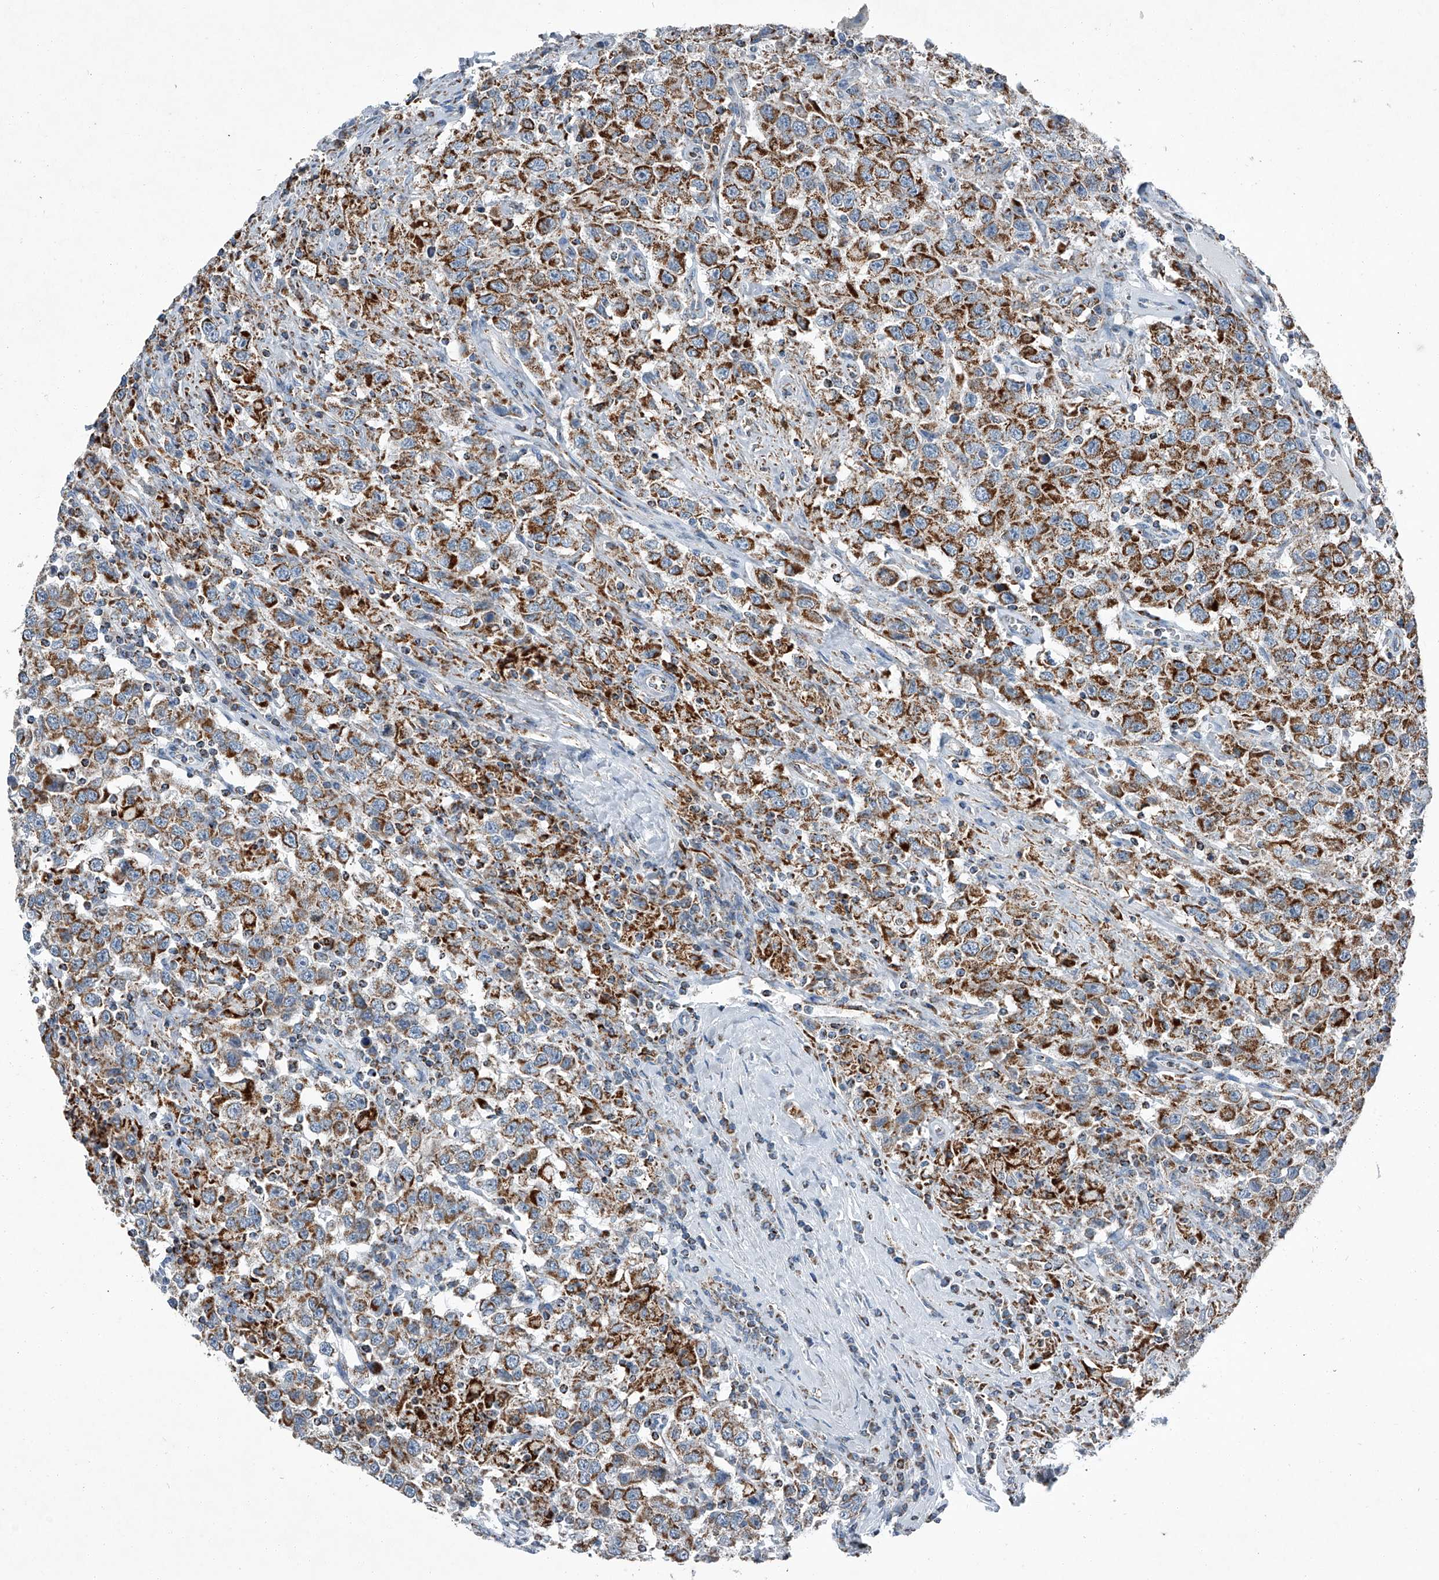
{"staining": {"intensity": "moderate", "quantity": ">75%", "location": "cytoplasmic/membranous"}, "tissue": "testis cancer", "cell_type": "Tumor cells", "image_type": "cancer", "snomed": [{"axis": "morphology", "description": "Seminoma, NOS"}, {"axis": "topography", "description": "Testis"}], "caption": "Brown immunohistochemical staining in seminoma (testis) exhibits moderate cytoplasmic/membranous staining in about >75% of tumor cells.", "gene": "CHRNA7", "patient": {"sex": "male", "age": 41}}